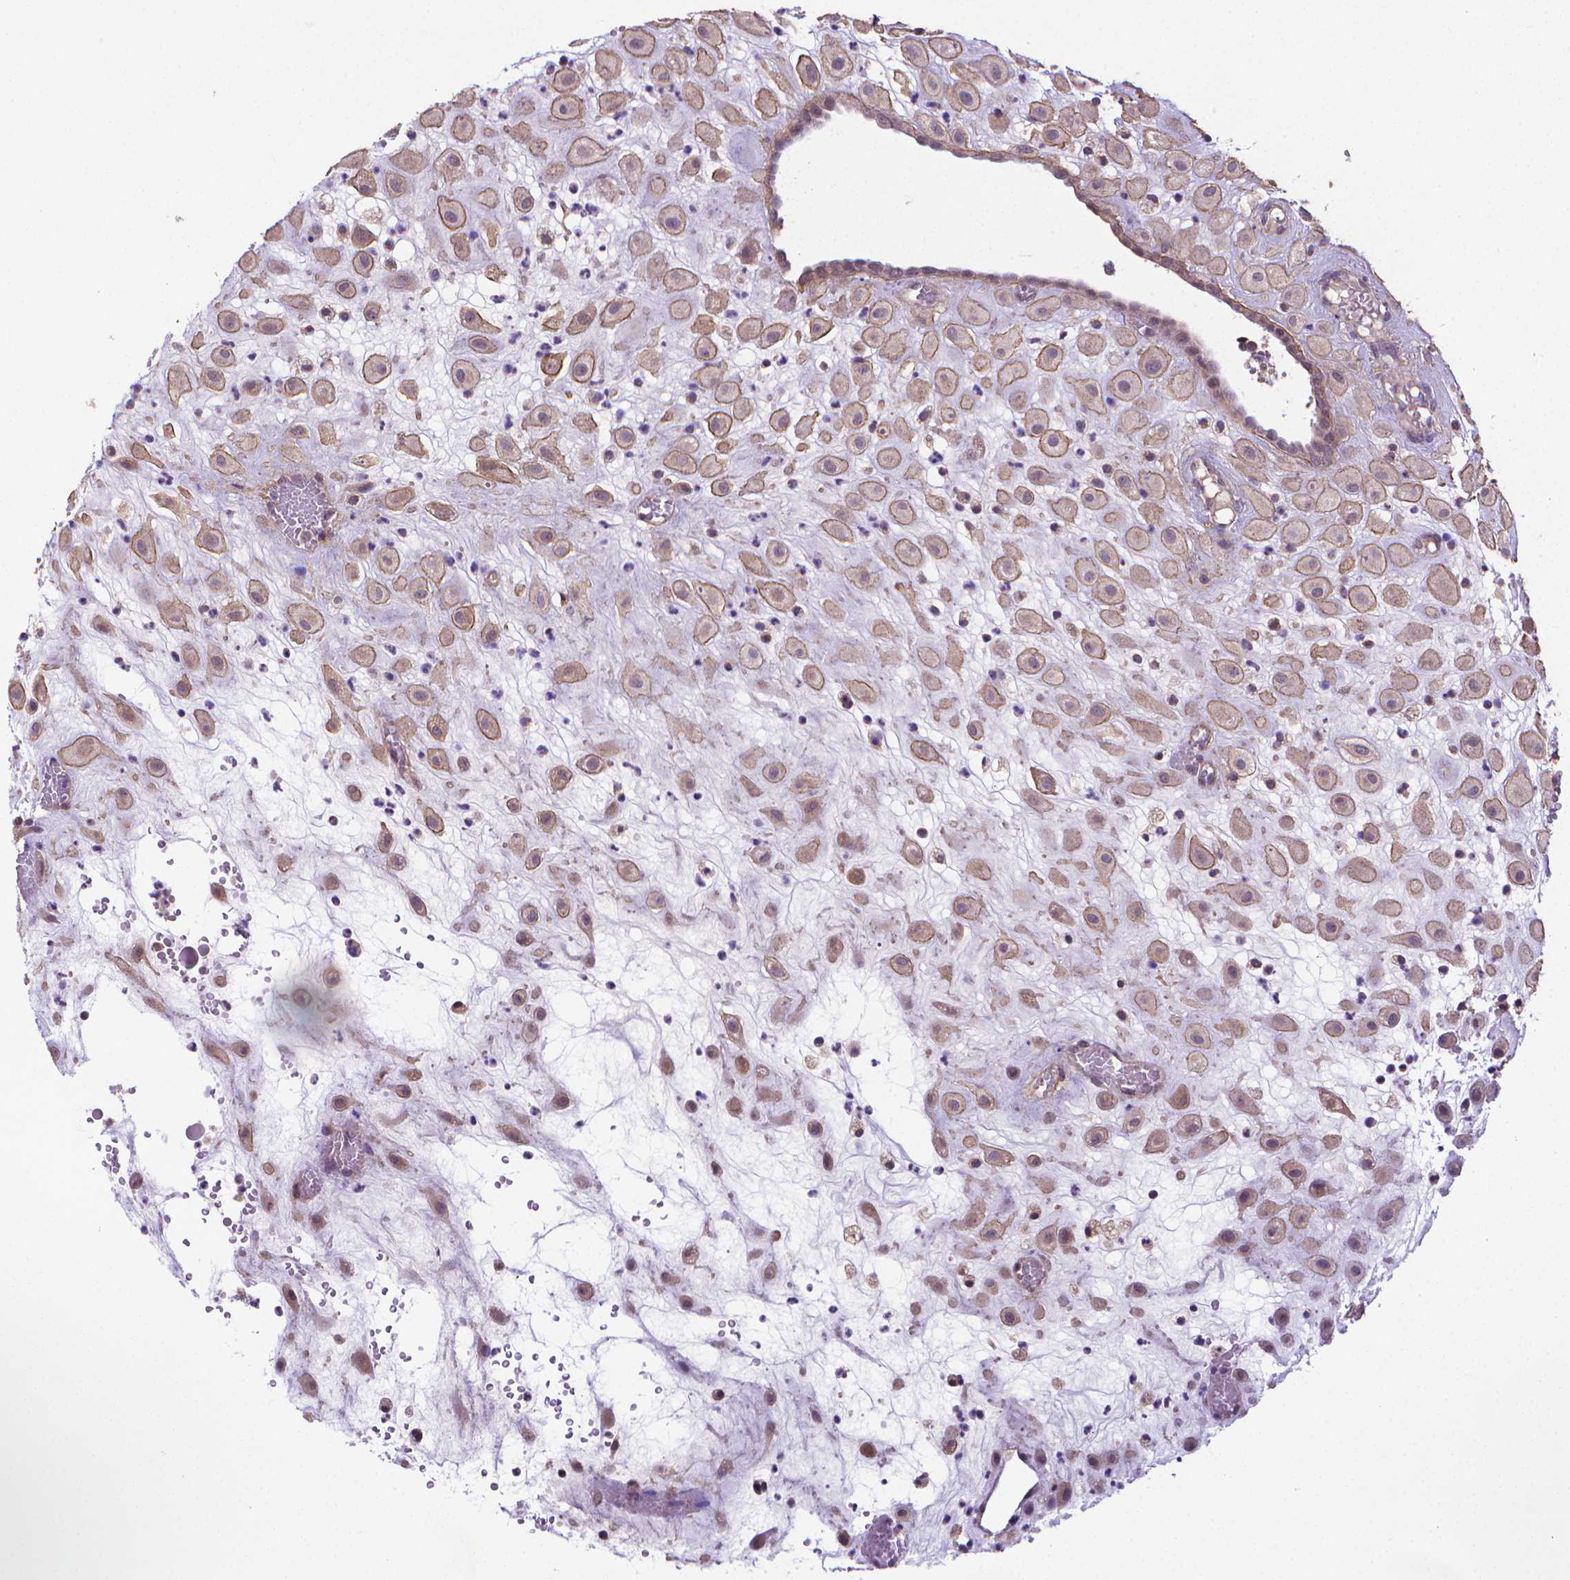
{"staining": {"intensity": "moderate", "quantity": "25%-75%", "location": "cytoplasmic/membranous"}, "tissue": "placenta", "cell_type": "Decidual cells", "image_type": "normal", "snomed": [{"axis": "morphology", "description": "Normal tissue, NOS"}, {"axis": "topography", "description": "Placenta"}], "caption": "A photomicrograph showing moderate cytoplasmic/membranous staining in about 25%-75% of decidual cells in benign placenta, as visualized by brown immunohistochemical staining.", "gene": "GPR63", "patient": {"sex": "female", "age": 24}}